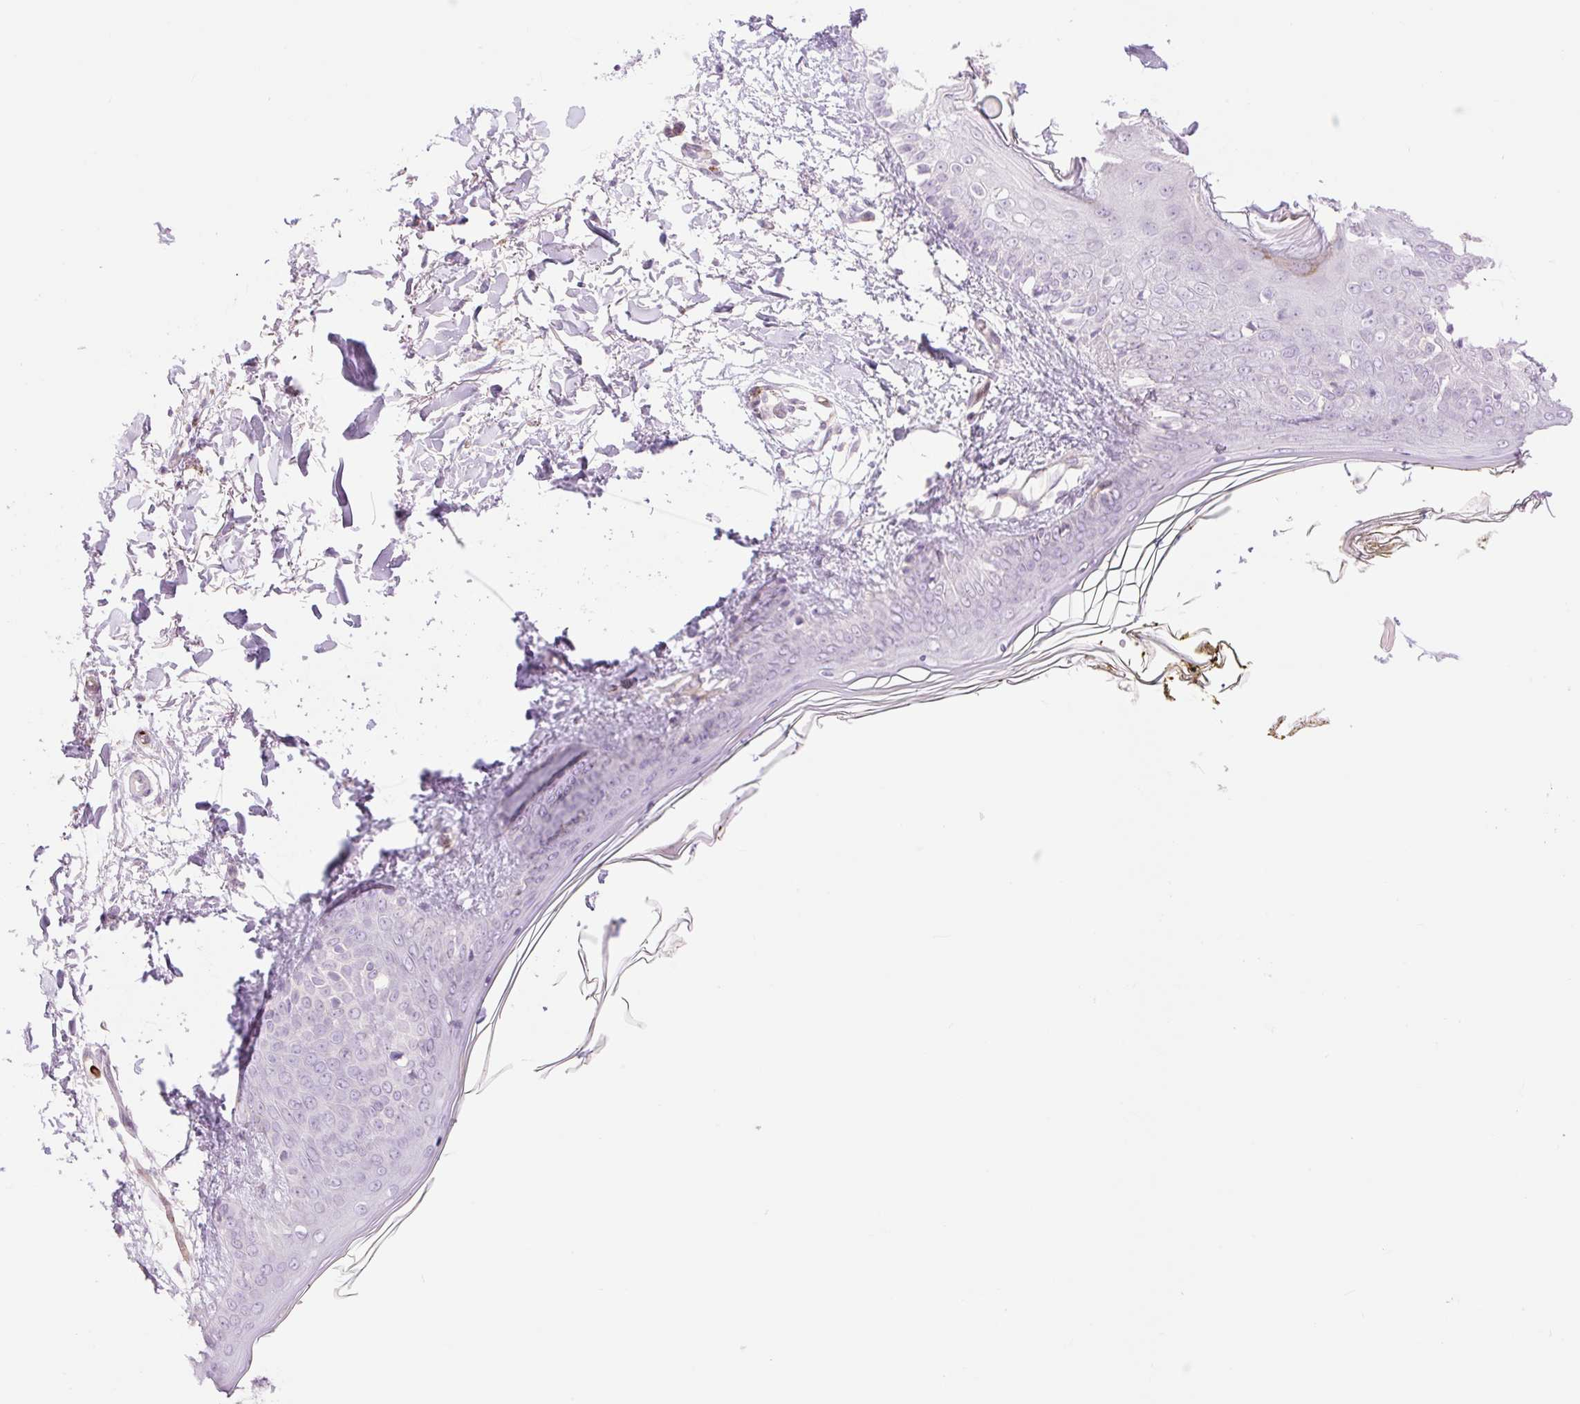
{"staining": {"intensity": "negative", "quantity": "none", "location": "none"}, "tissue": "skin", "cell_type": "Fibroblasts", "image_type": "normal", "snomed": [{"axis": "morphology", "description": "Normal tissue, NOS"}, {"axis": "topography", "description": "Skin"}], "caption": "Histopathology image shows no significant protein staining in fibroblasts of benign skin.", "gene": "ZFYVE21", "patient": {"sex": "female", "age": 34}}